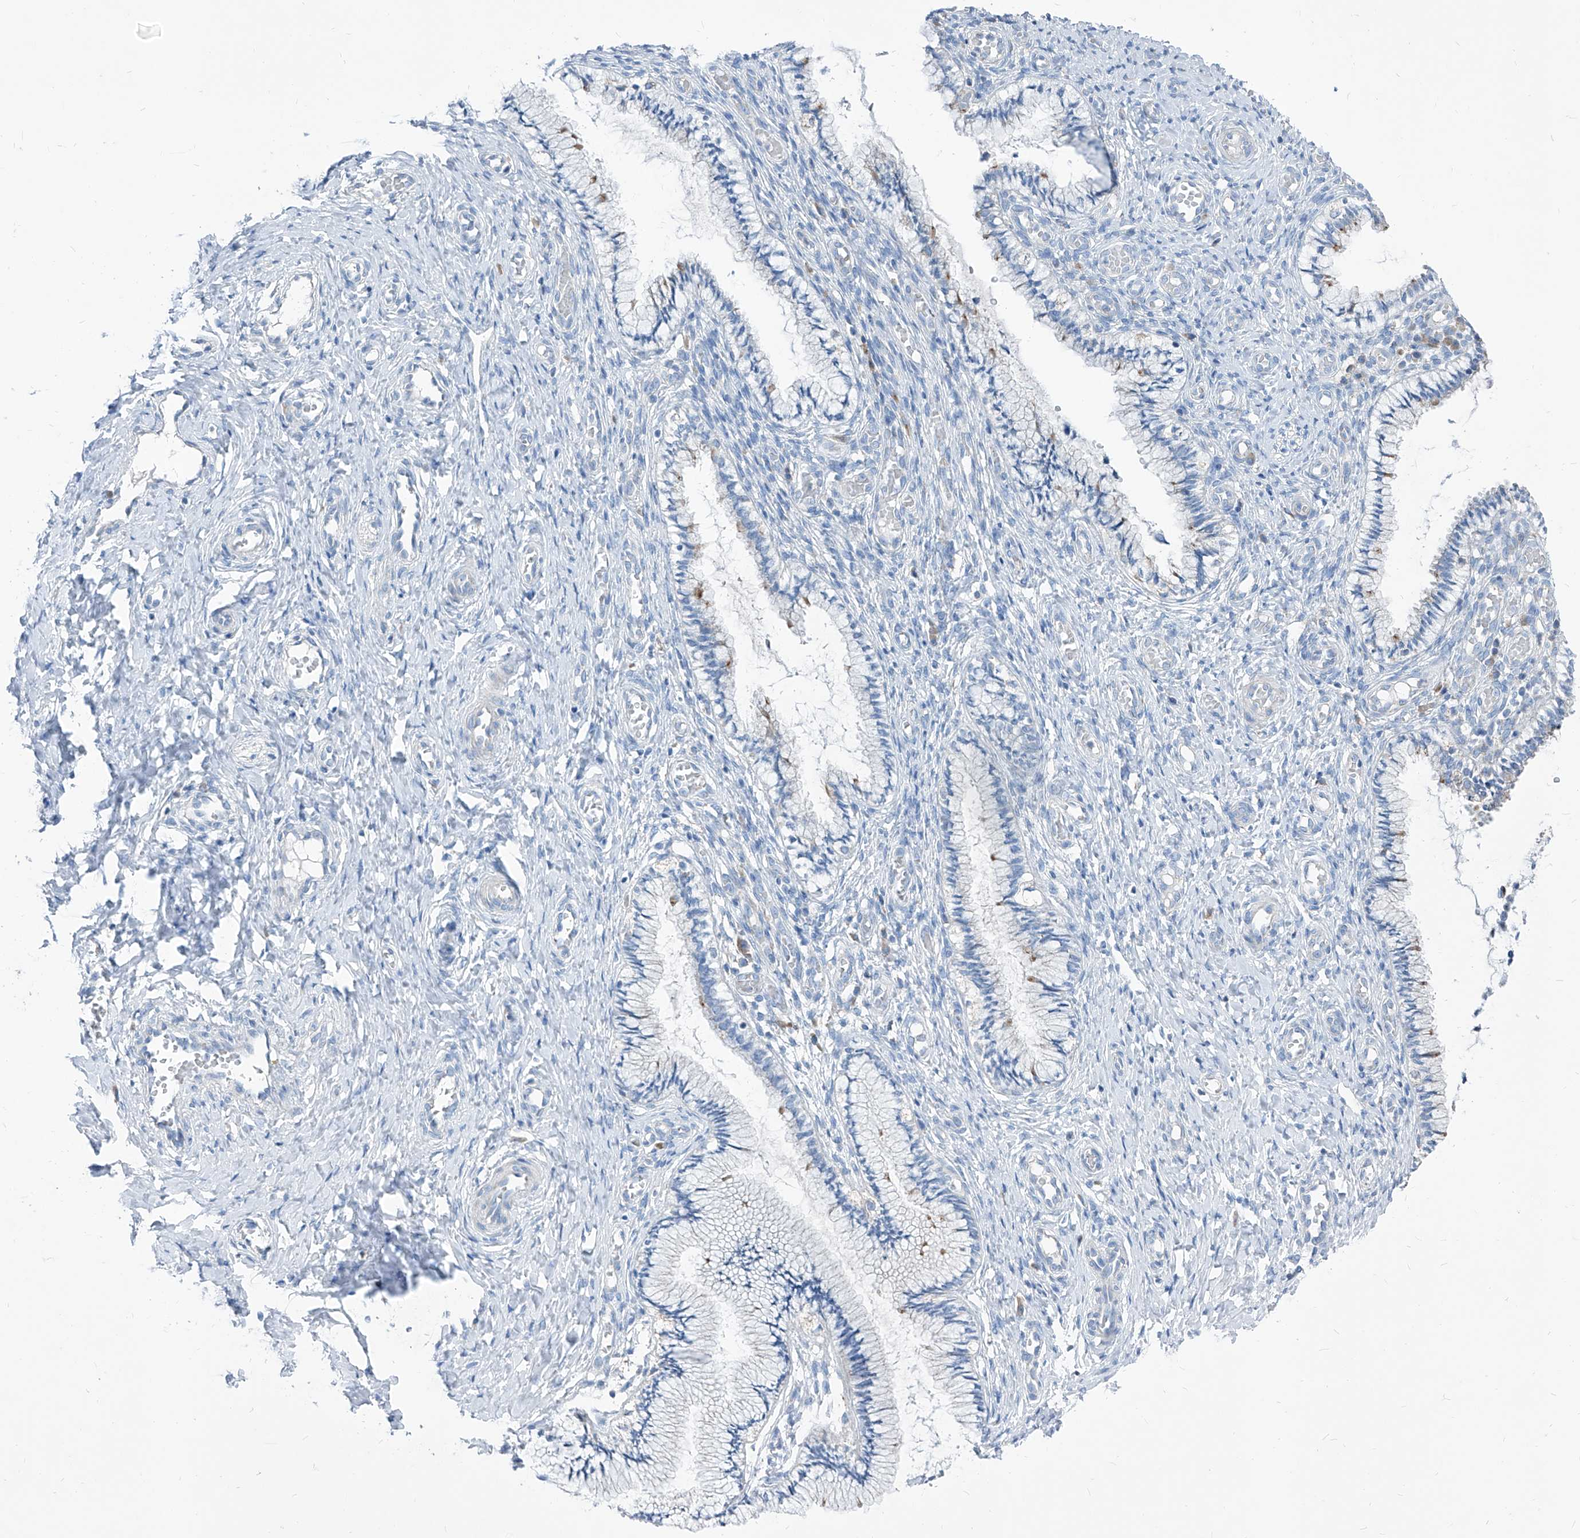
{"staining": {"intensity": "negative", "quantity": "none", "location": "none"}, "tissue": "cervix", "cell_type": "Glandular cells", "image_type": "normal", "snomed": [{"axis": "morphology", "description": "Normal tissue, NOS"}, {"axis": "topography", "description": "Cervix"}], "caption": "Protein analysis of normal cervix demonstrates no significant positivity in glandular cells.", "gene": "AGPS", "patient": {"sex": "female", "age": 27}}